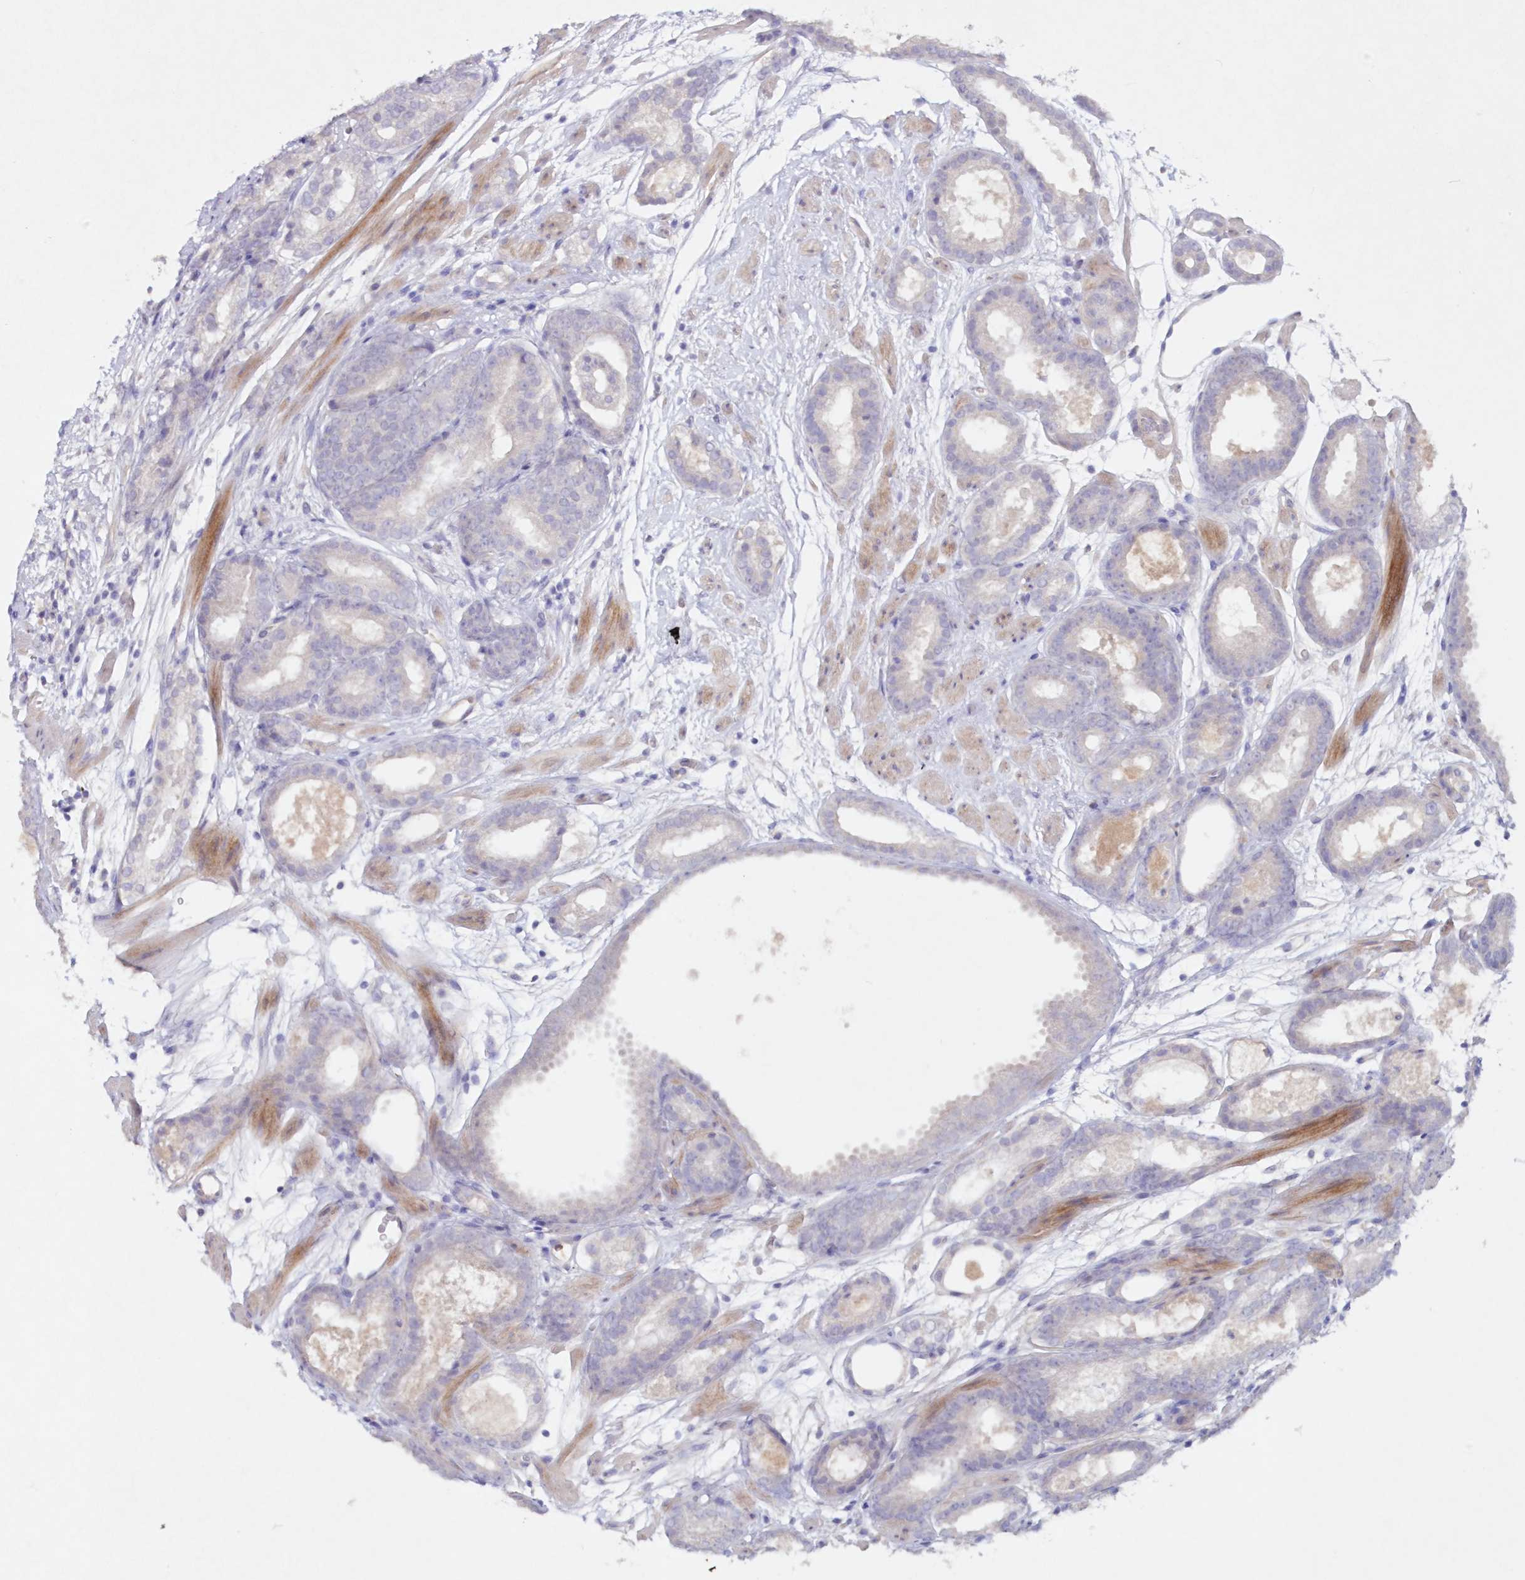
{"staining": {"intensity": "negative", "quantity": "none", "location": "none"}, "tissue": "prostate cancer", "cell_type": "Tumor cells", "image_type": "cancer", "snomed": [{"axis": "morphology", "description": "Adenocarcinoma, Low grade"}, {"axis": "topography", "description": "Prostate"}], "caption": "This is an IHC image of adenocarcinoma (low-grade) (prostate). There is no positivity in tumor cells.", "gene": "GCKR", "patient": {"sex": "male", "age": 69}}